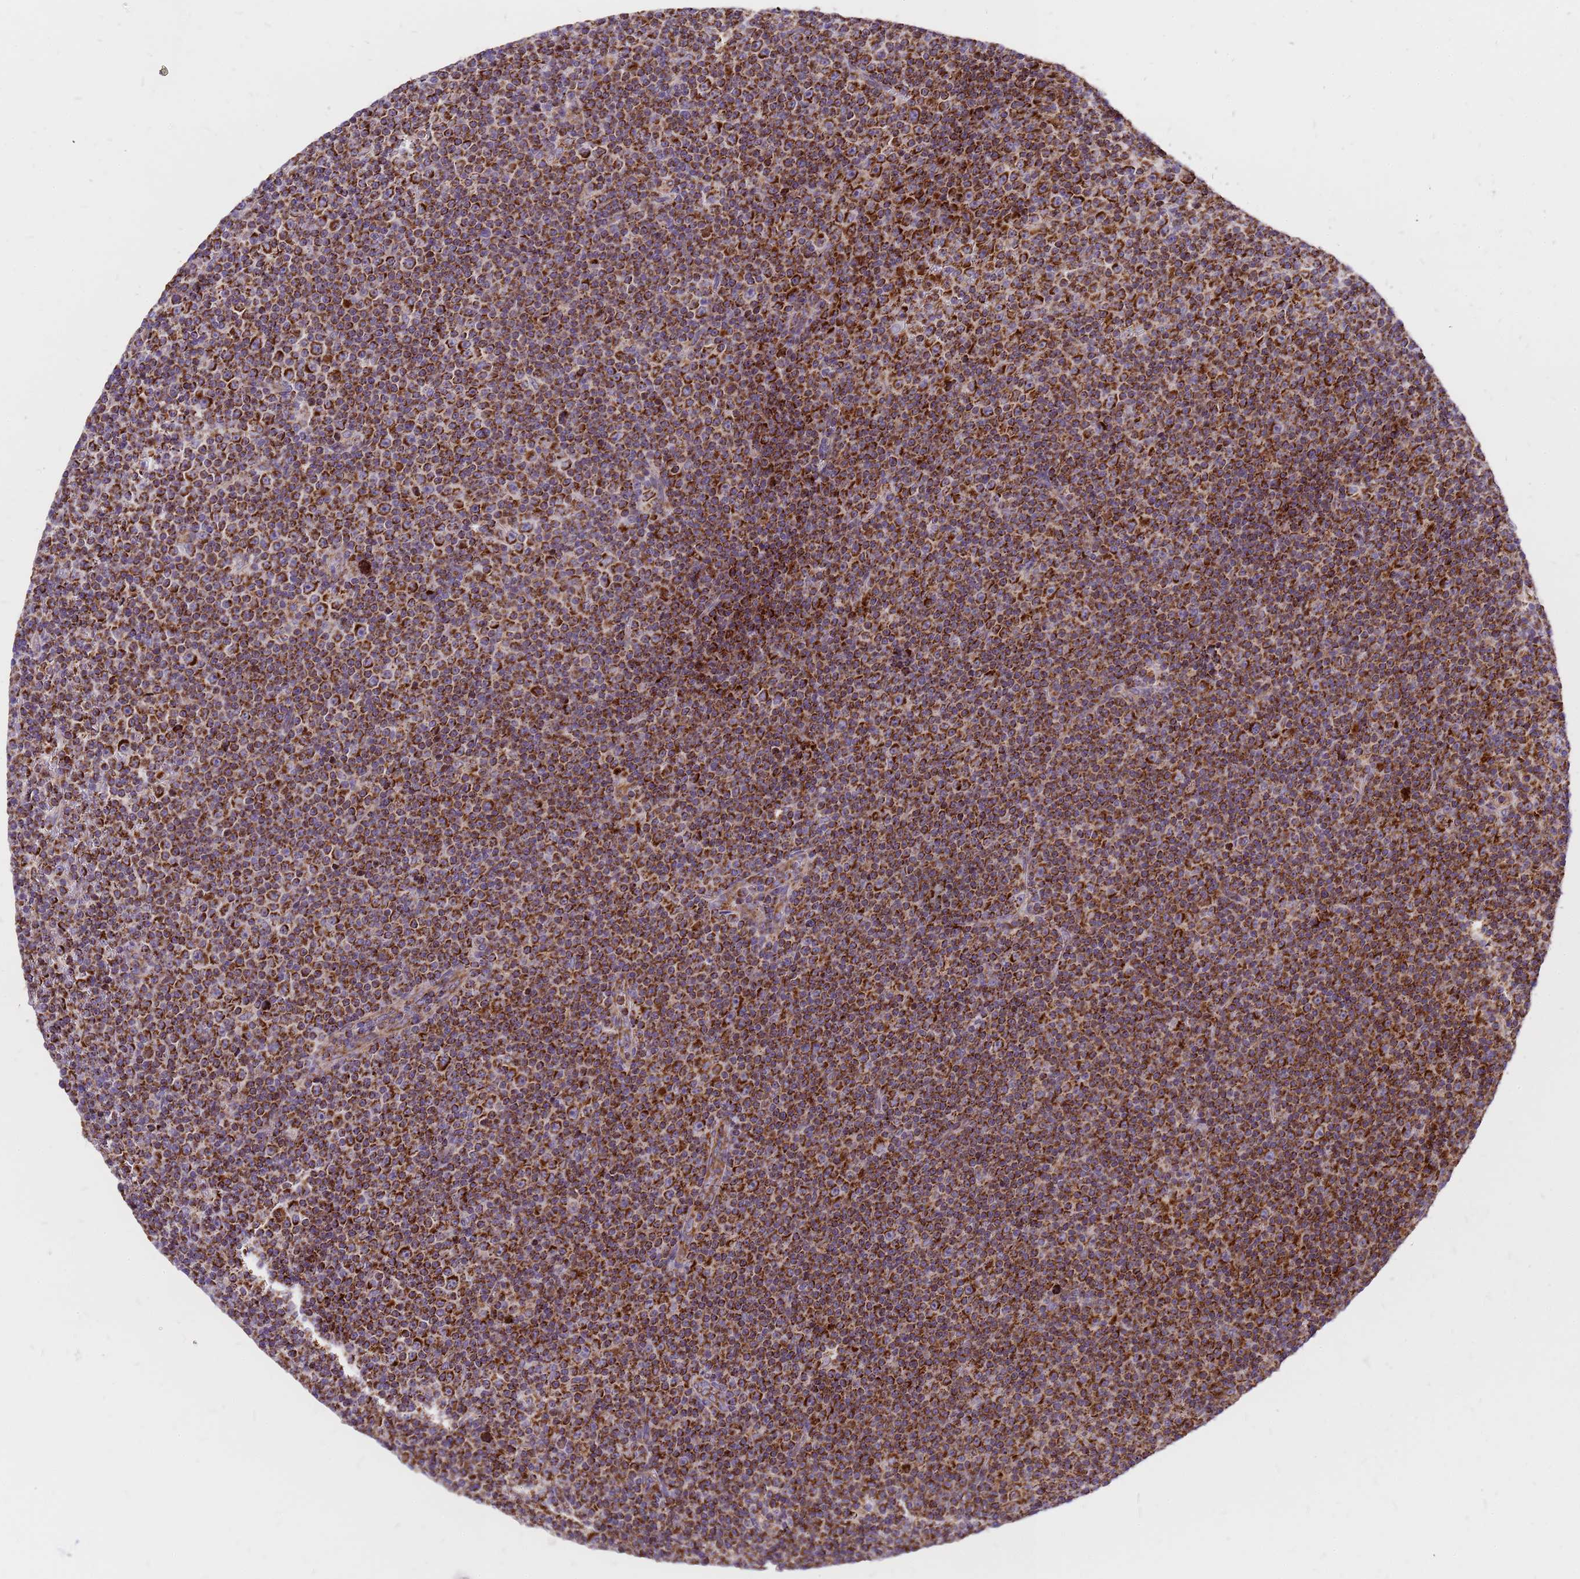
{"staining": {"intensity": "strong", "quantity": ">75%", "location": "cytoplasmic/membranous"}, "tissue": "lymphoma", "cell_type": "Tumor cells", "image_type": "cancer", "snomed": [{"axis": "morphology", "description": "Malignant lymphoma, non-Hodgkin's type, Low grade"}, {"axis": "topography", "description": "Lymph node"}], "caption": "A micrograph of lymphoma stained for a protein displays strong cytoplasmic/membranous brown staining in tumor cells. The staining was performed using DAB (3,3'-diaminobenzidine) to visualize the protein expression in brown, while the nuclei were stained in blue with hematoxylin (Magnification: 20x).", "gene": "MRPS26", "patient": {"sex": "female", "age": 67}}